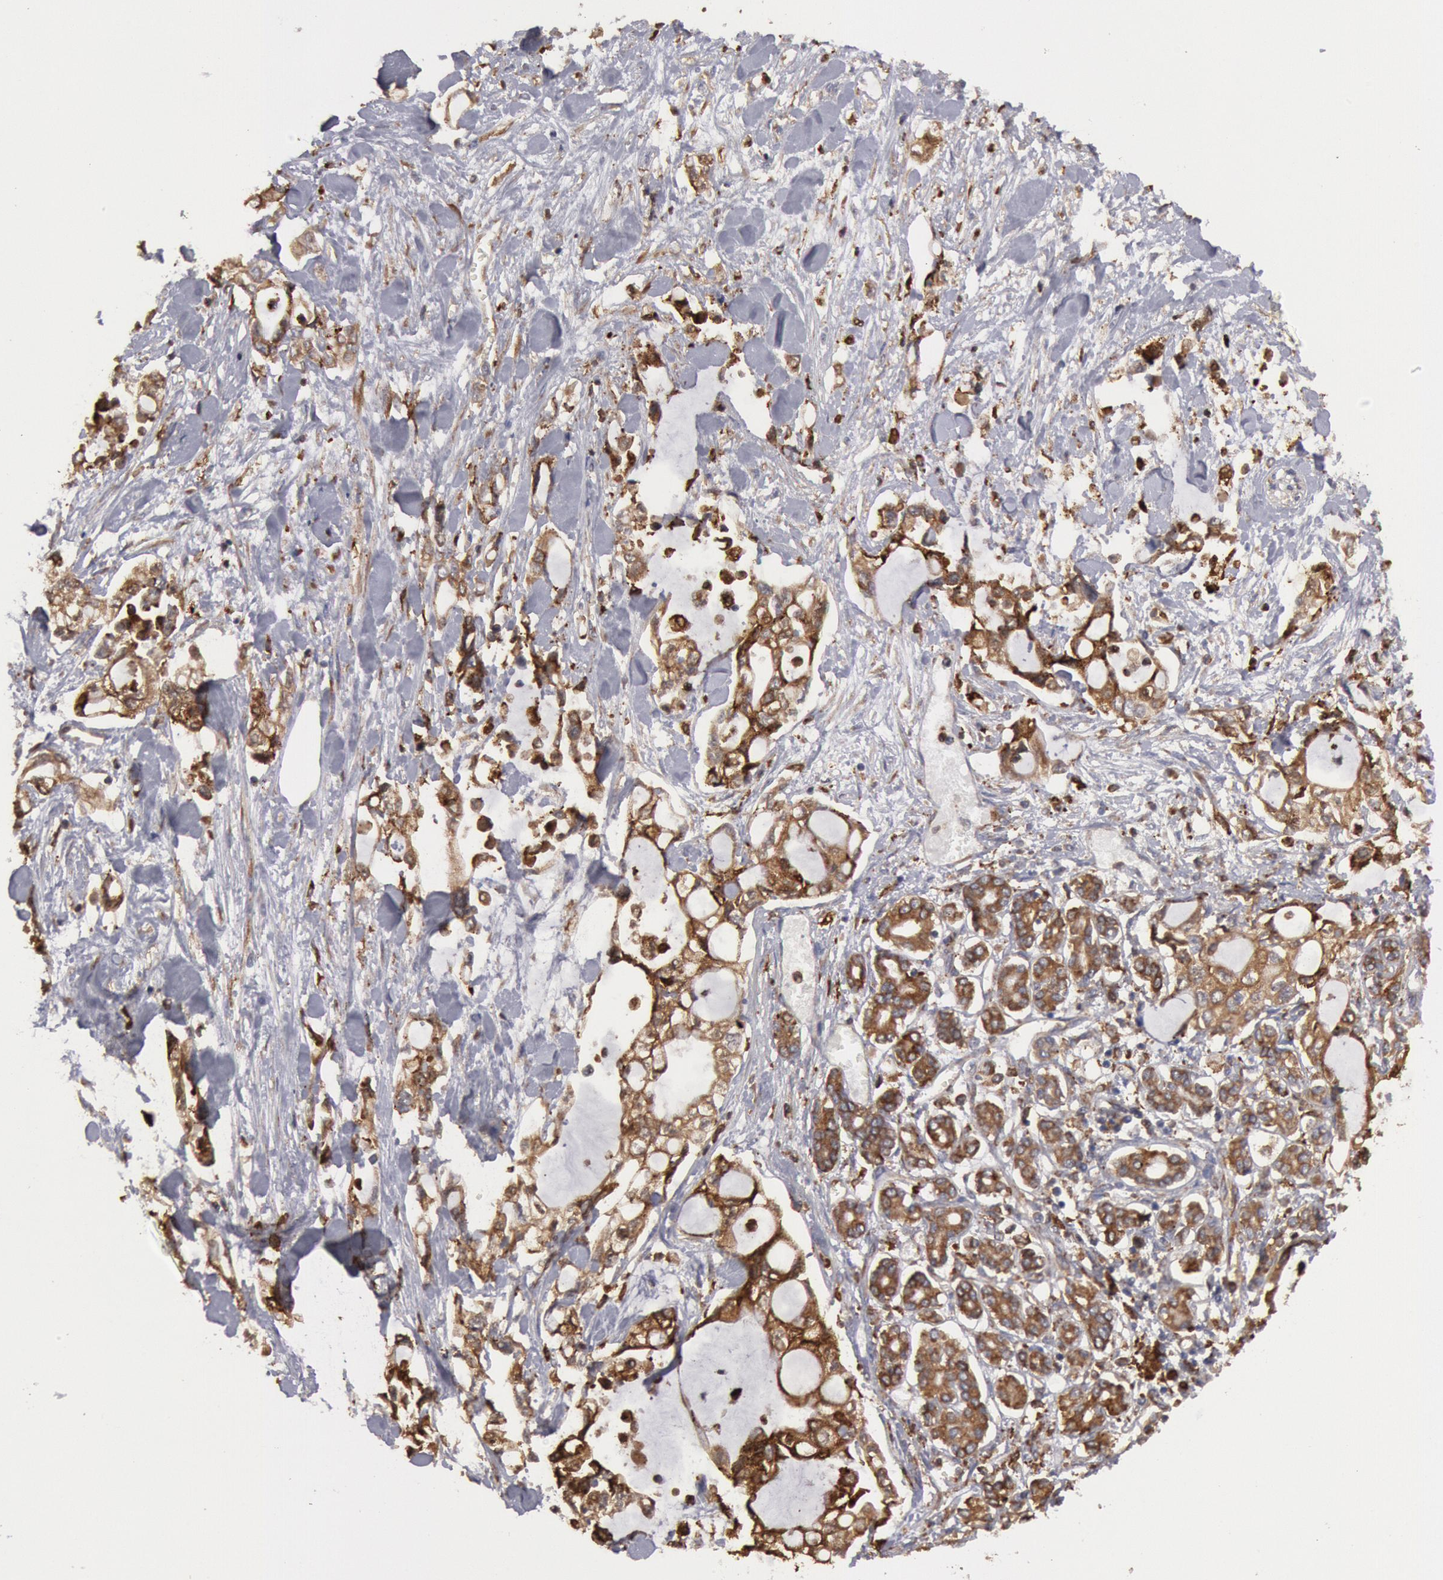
{"staining": {"intensity": "moderate", "quantity": ">75%", "location": "cytoplasmic/membranous"}, "tissue": "pancreatic cancer", "cell_type": "Tumor cells", "image_type": "cancer", "snomed": [{"axis": "morphology", "description": "Adenocarcinoma, NOS"}, {"axis": "topography", "description": "Pancreas"}], "caption": "Protein staining demonstrates moderate cytoplasmic/membranous staining in approximately >75% of tumor cells in pancreatic adenocarcinoma. (DAB (3,3'-diaminobenzidine) IHC with brightfield microscopy, high magnification).", "gene": "ERP44", "patient": {"sex": "female", "age": 70}}